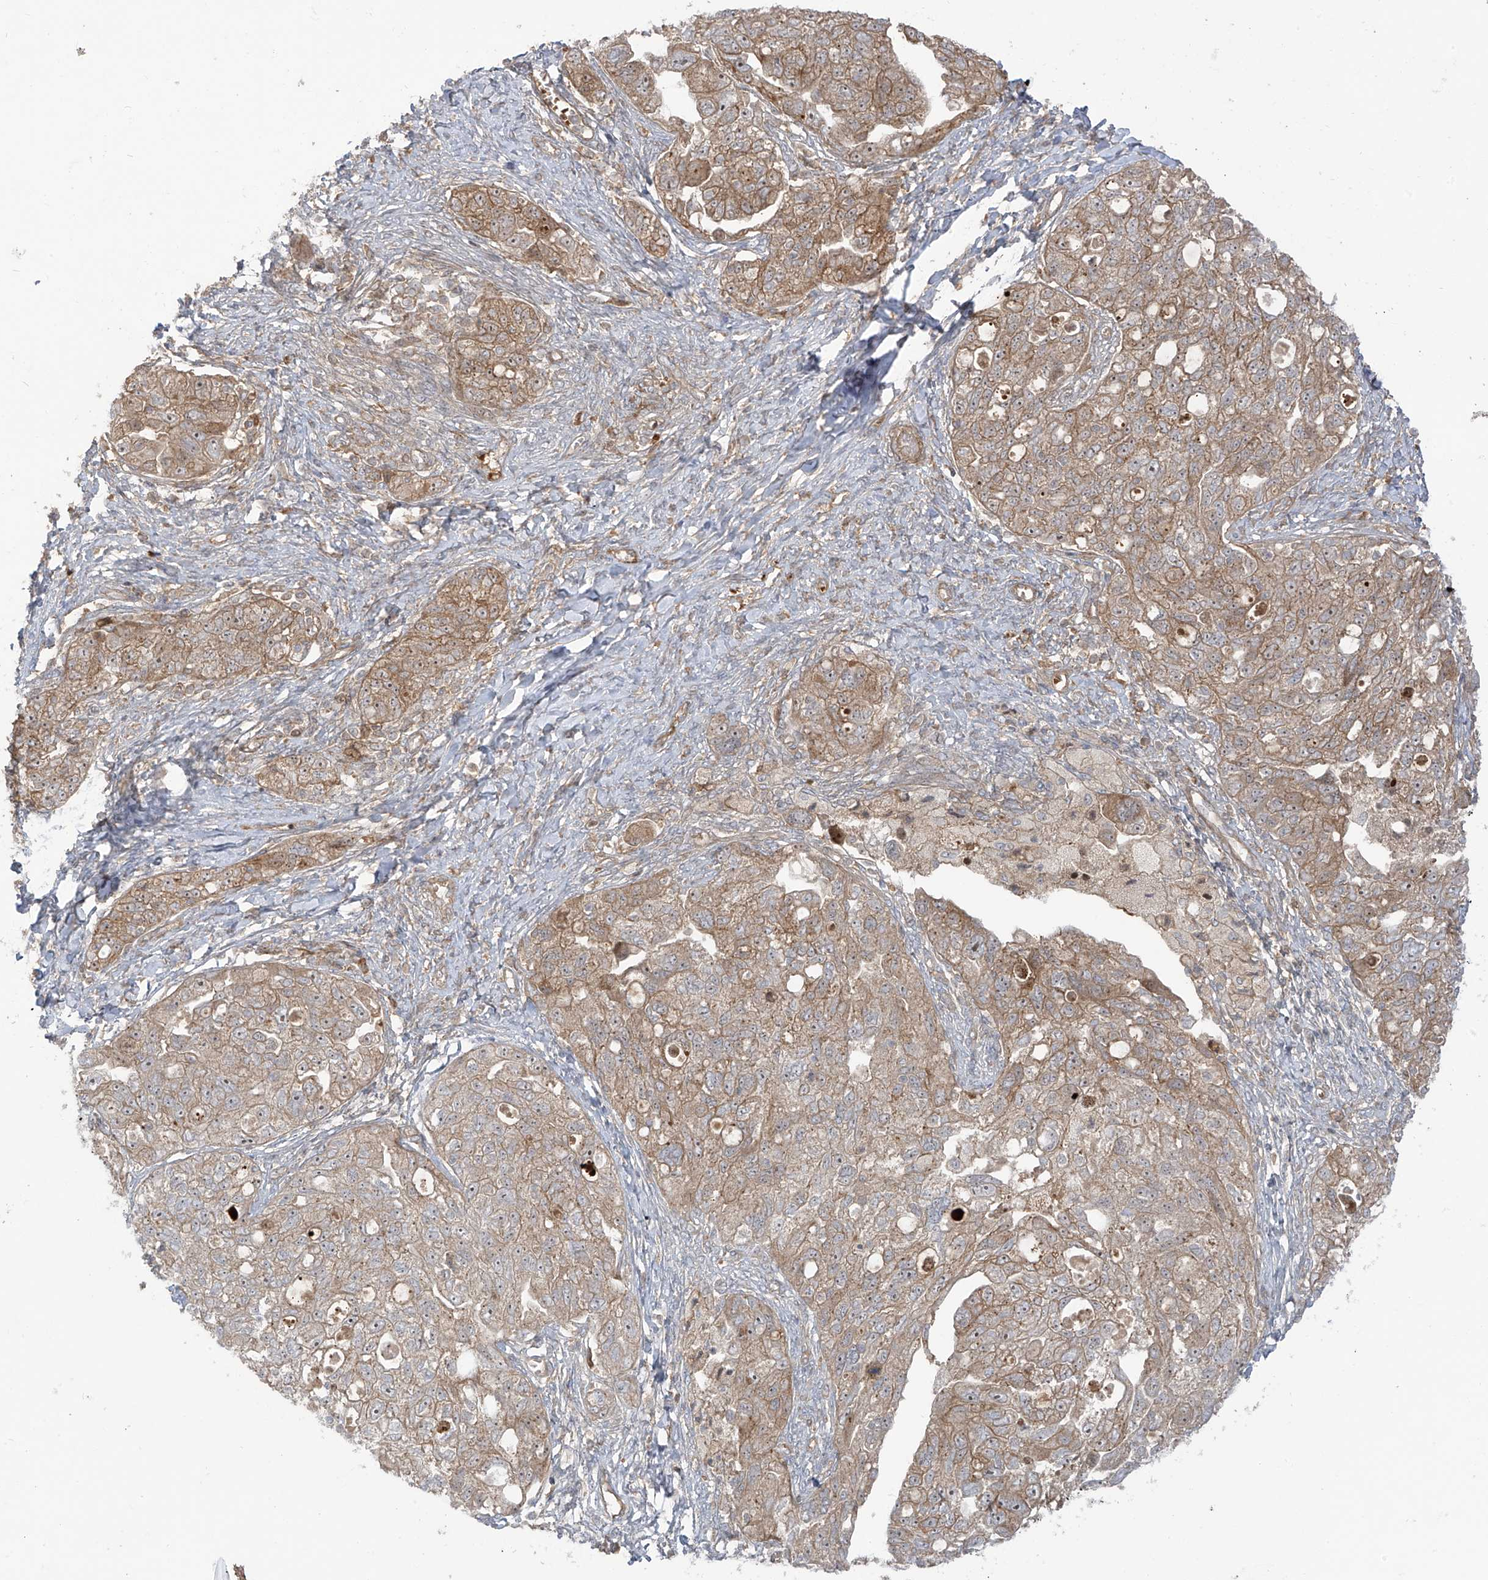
{"staining": {"intensity": "weak", "quantity": ">75%", "location": "cytoplasmic/membranous"}, "tissue": "ovarian cancer", "cell_type": "Tumor cells", "image_type": "cancer", "snomed": [{"axis": "morphology", "description": "Carcinoma, NOS"}, {"axis": "morphology", "description": "Cystadenocarcinoma, serous, NOS"}, {"axis": "topography", "description": "Ovary"}], "caption": "A brown stain shows weak cytoplasmic/membranous positivity of a protein in human serous cystadenocarcinoma (ovarian) tumor cells. Nuclei are stained in blue.", "gene": "ENTR1", "patient": {"sex": "female", "age": 69}}